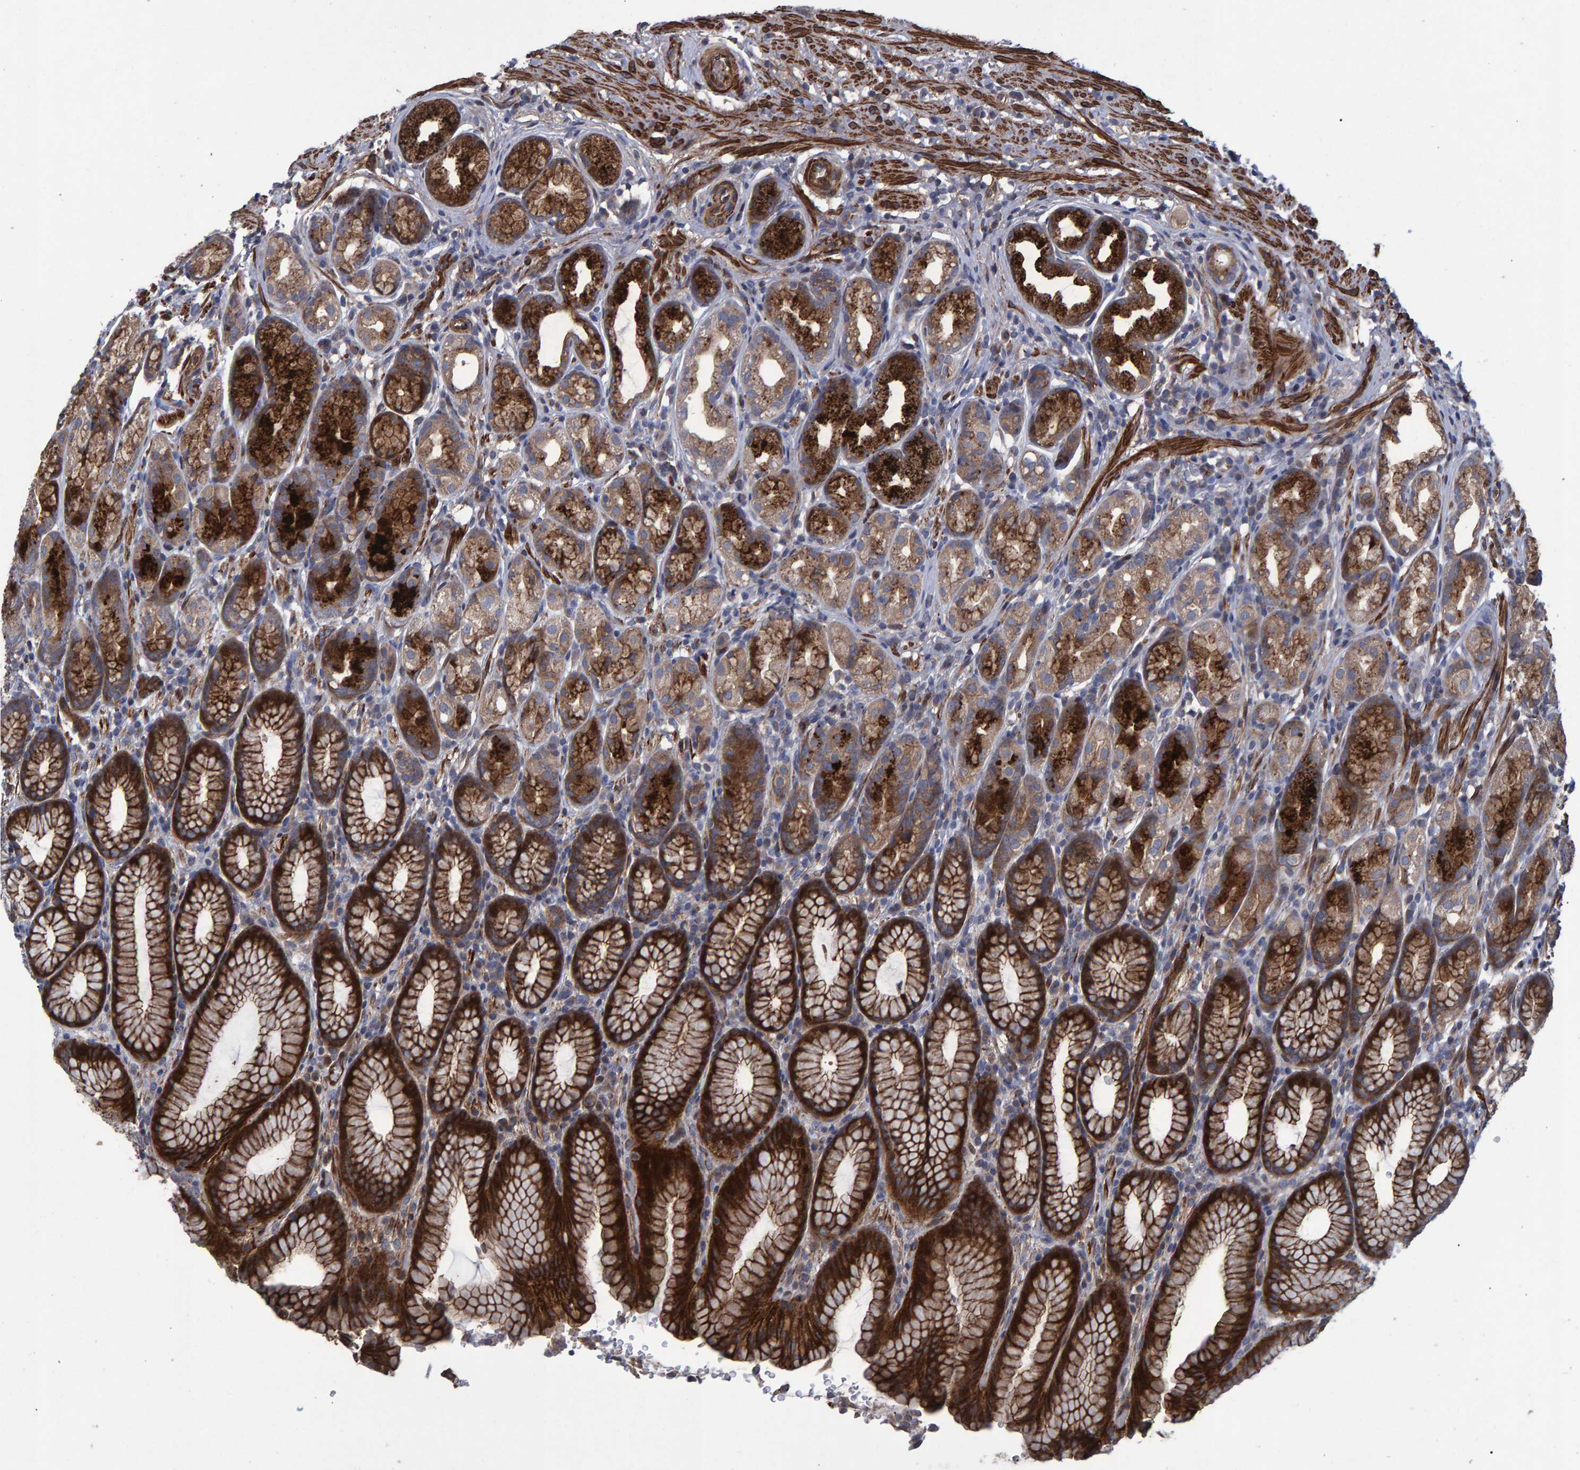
{"staining": {"intensity": "strong", "quantity": "25%-75%", "location": "cytoplasmic/membranous"}, "tissue": "stomach", "cell_type": "Glandular cells", "image_type": "normal", "snomed": [{"axis": "morphology", "description": "Normal tissue, NOS"}, {"axis": "topography", "description": "Stomach"}], "caption": "Immunohistochemical staining of unremarkable stomach shows 25%-75% levels of strong cytoplasmic/membranous protein positivity in approximately 25%-75% of glandular cells.", "gene": "SLIT2", "patient": {"sex": "male", "age": 42}}